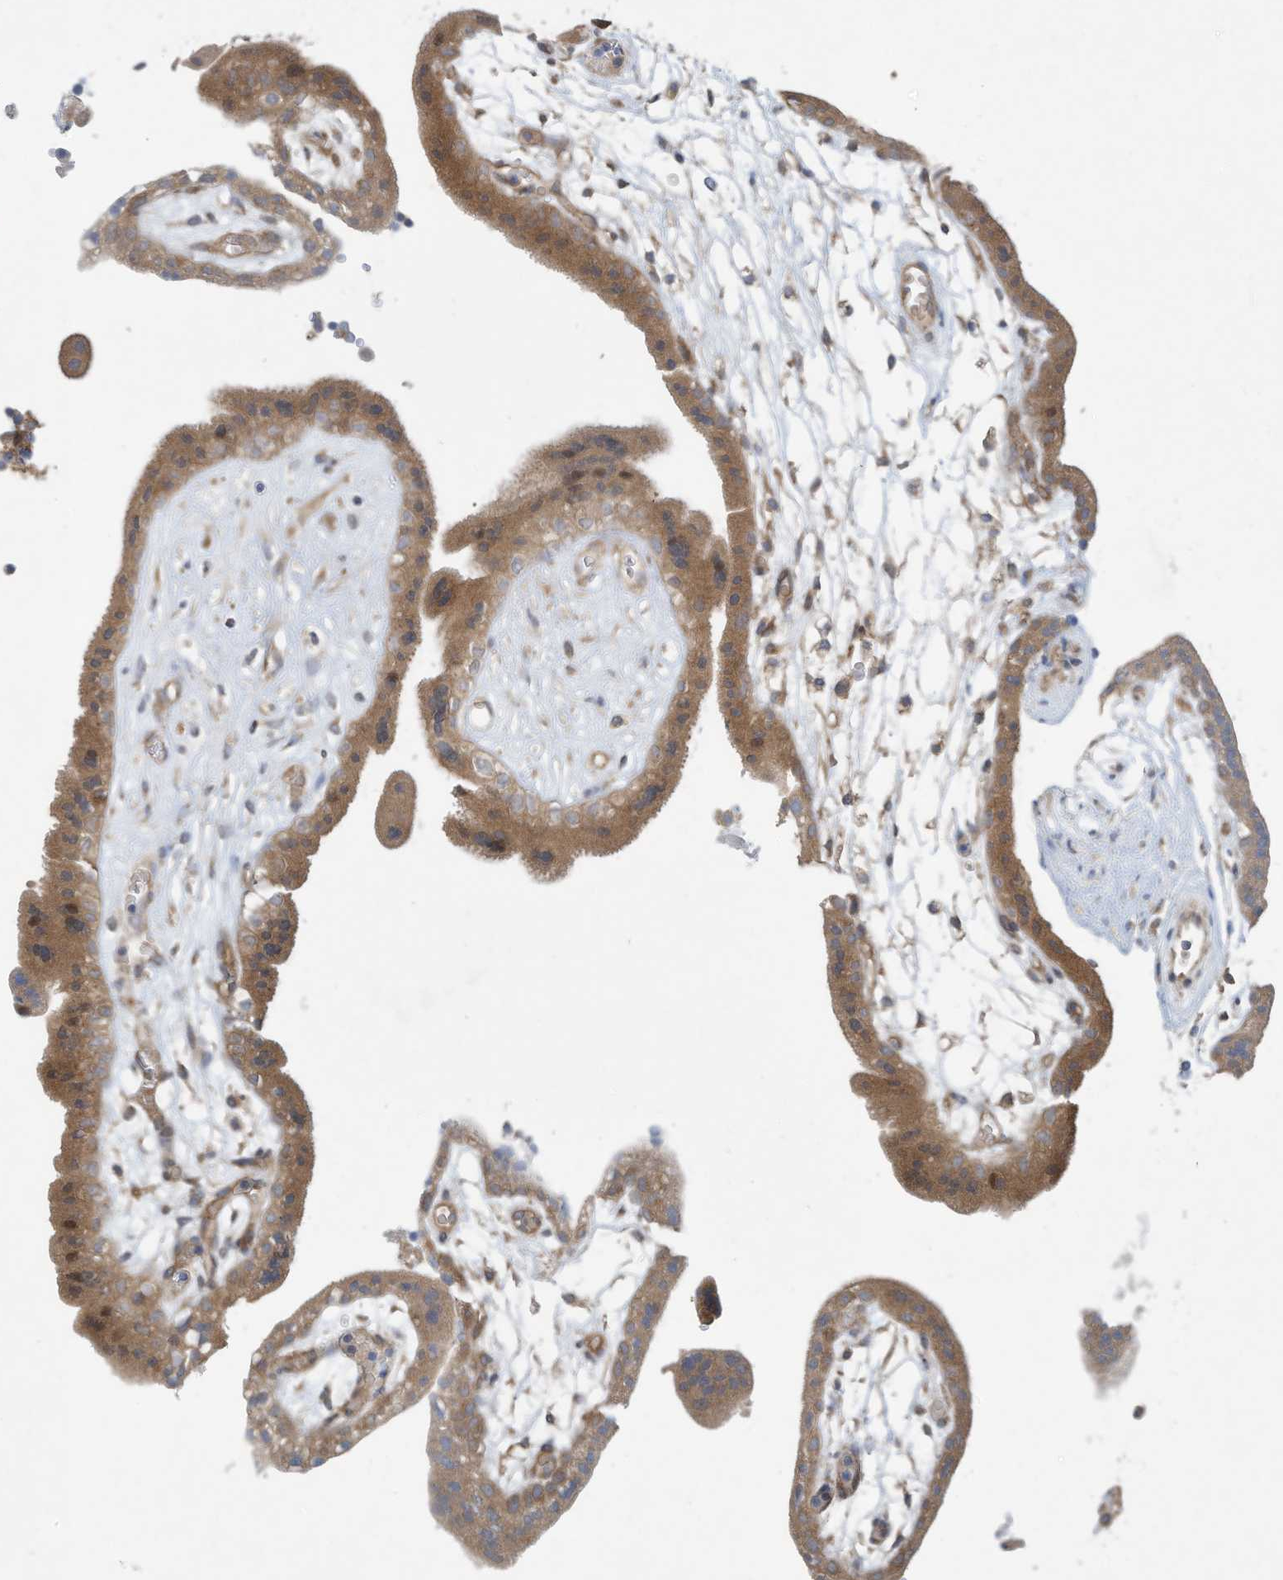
{"staining": {"intensity": "strong", "quantity": ">75%", "location": "cytoplasmic/membranous"}, "tissue": "placenta", "cell_type": "Trophoblastic cells", "image_type": "normal", "snomed": [{"axis": "morphology", "description": "Normal tissue, NOS"}, {"axis": "topography", "description": "Placenta"}], "caption": "Immunohistochemistry photomicrograph of normal placenta: placenta stained using immunohistochemistry (IHC) shows high levels of strong protein expression localized specifically in the cytoplasmic/membranous of trophoblastic cells, appearing as a cytoplasmic/membranous brown color.", "gene": "USE1", "patient": {"sex": "female", "age": 18}}